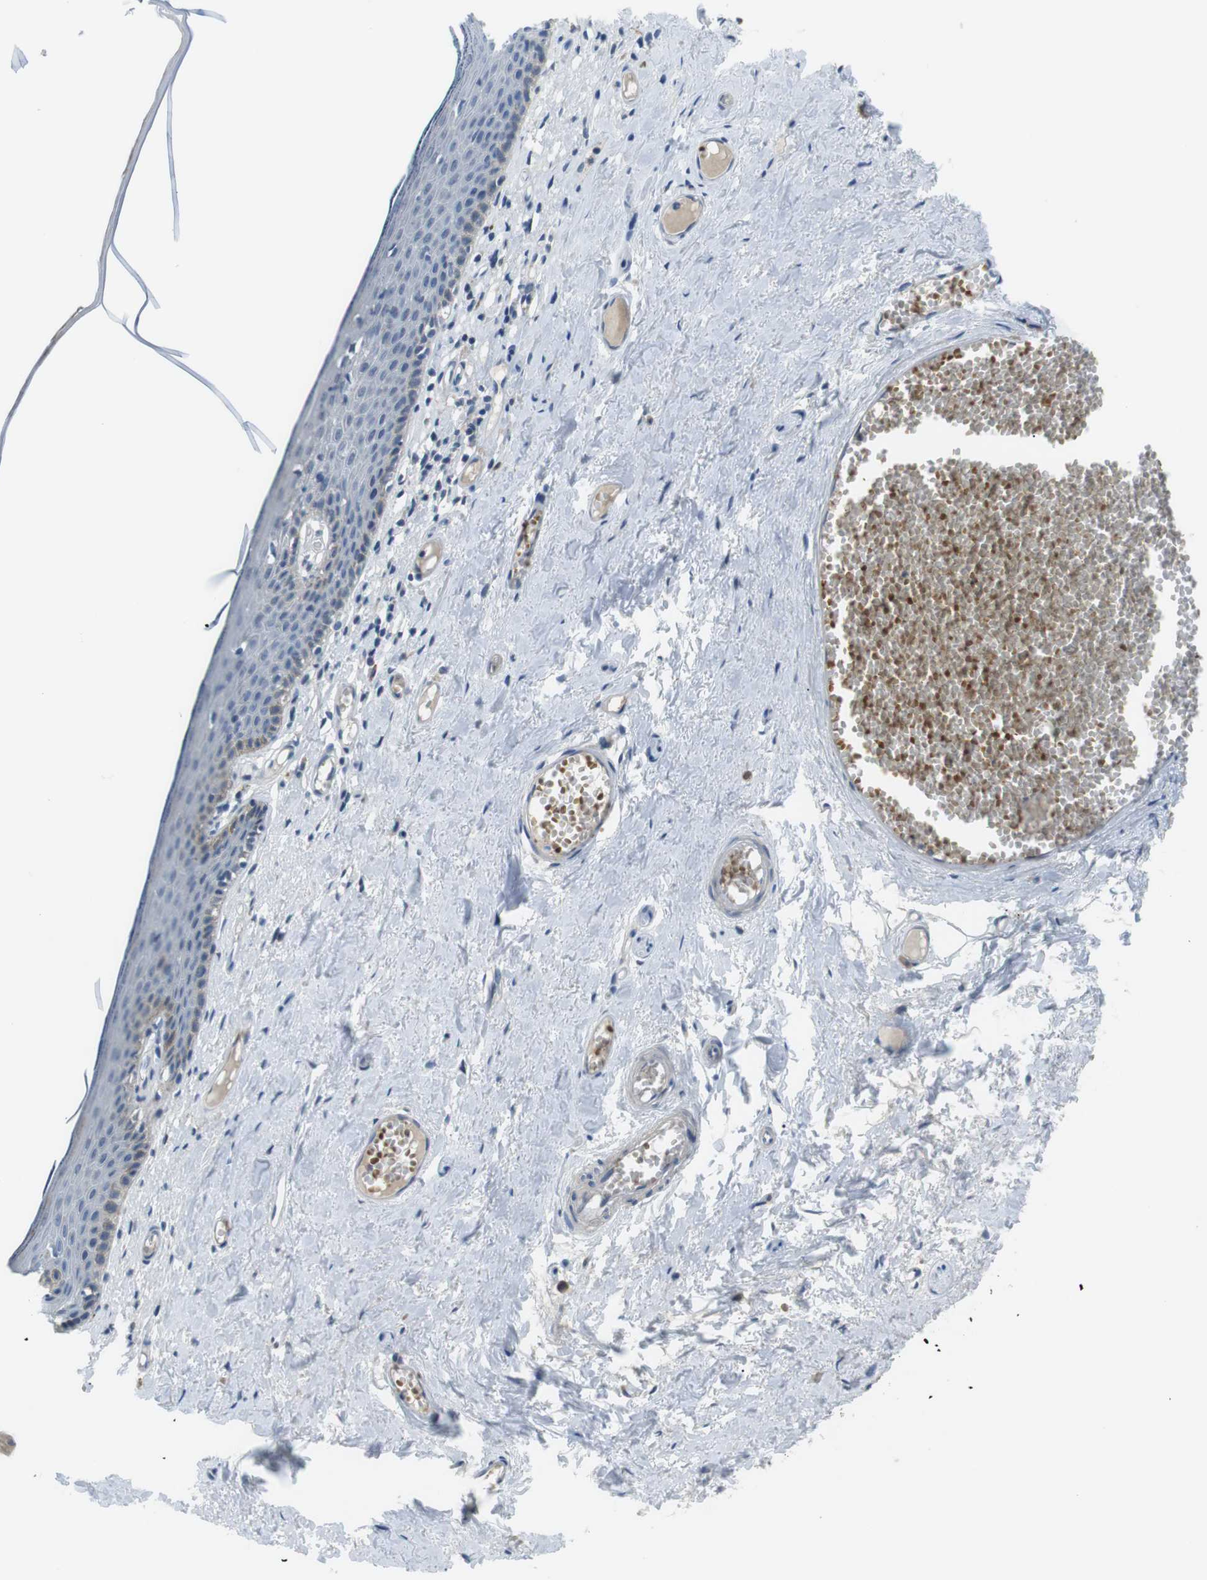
{"staining": {"intensity": "negative", "quantity": "none", "location": "none"}, "tissue": "skin", "cell_type": "Epidermal cells", "image_type": "normal", "snomed": [{"axis": "morphology", "description": "Normal tissue, NOS"}, {"axis": "topography", "description": "Adipose tissue"}, {"axis": "topography", "description": "Vascular tissue"}, {"axis": "topography", "description": "Anal"}, {"axis": "topography", "description": "Peripheral nerve tissue"}], "caption": "Protein analysis of unremarkable skin exhibits no significant expression in epidermal cells. (Stains: DAB (3,3'-diaminobenzidine) immunohistochemistry with hematoxylin counter stain, Microscopy: brightfield microscopy at high magnification).", "gene": "WSCD1", "patient": {"sex": "female", "age": 54}}